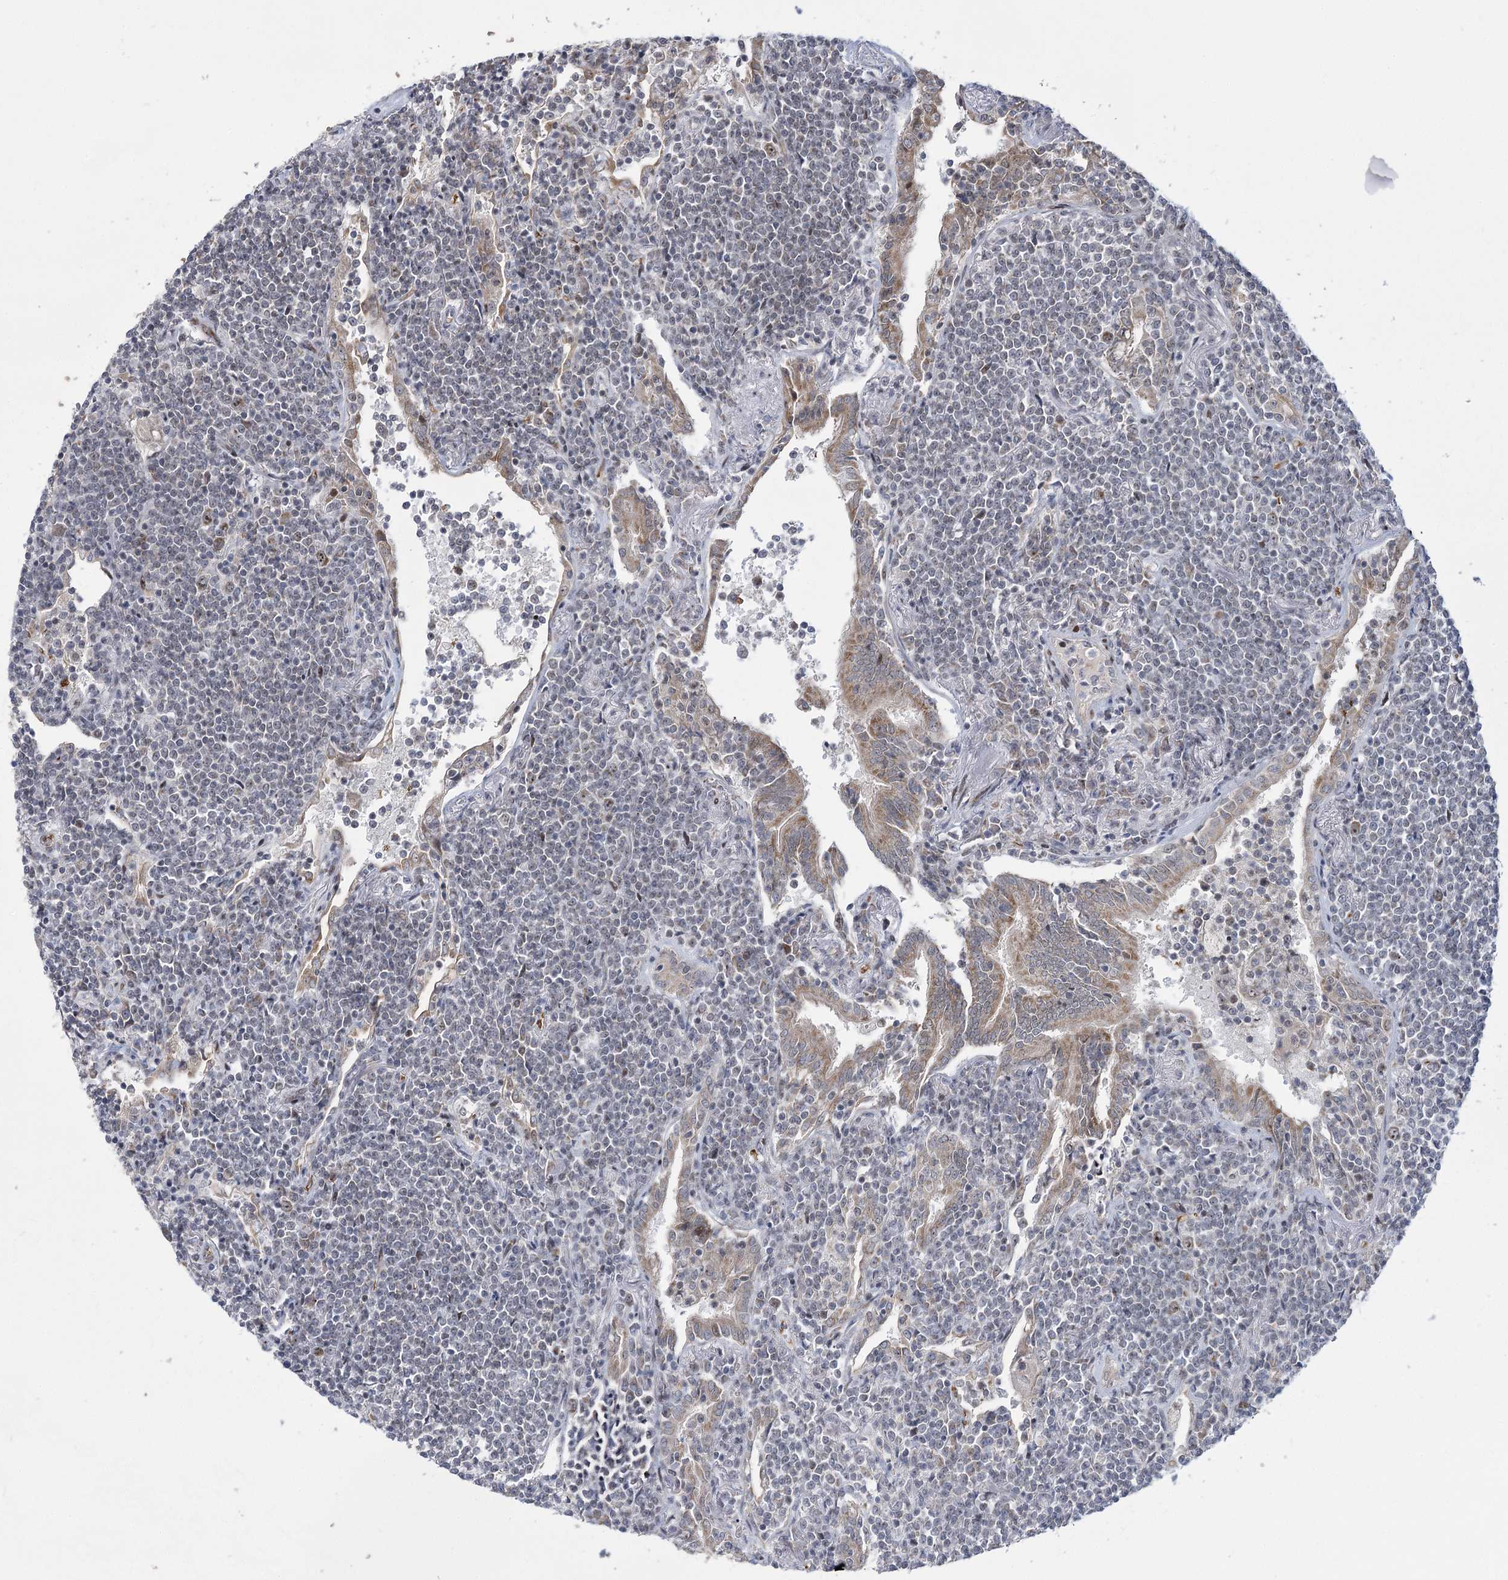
{"staining": {"intensity": "negative", "quantity": "none", "location": "none"}, "tissue": "lymphoma", "cell_type": "Tumor cells", "image_type": "cancer", "snomed": [{"axis": "morphology", "description": "Malignant lymphoma, non-Hodgkin's type, Low grade"}, {"axis": "topography", "description": "Lung"}], "caption": "This is a micrograph of IHC staining of low-grade malignant lymphoma, non-Hodgkin's type, which shows no positivity in tumor cells.", "gene": "NSMCE4A", "patient": {"sex": "female", "age": 71}}